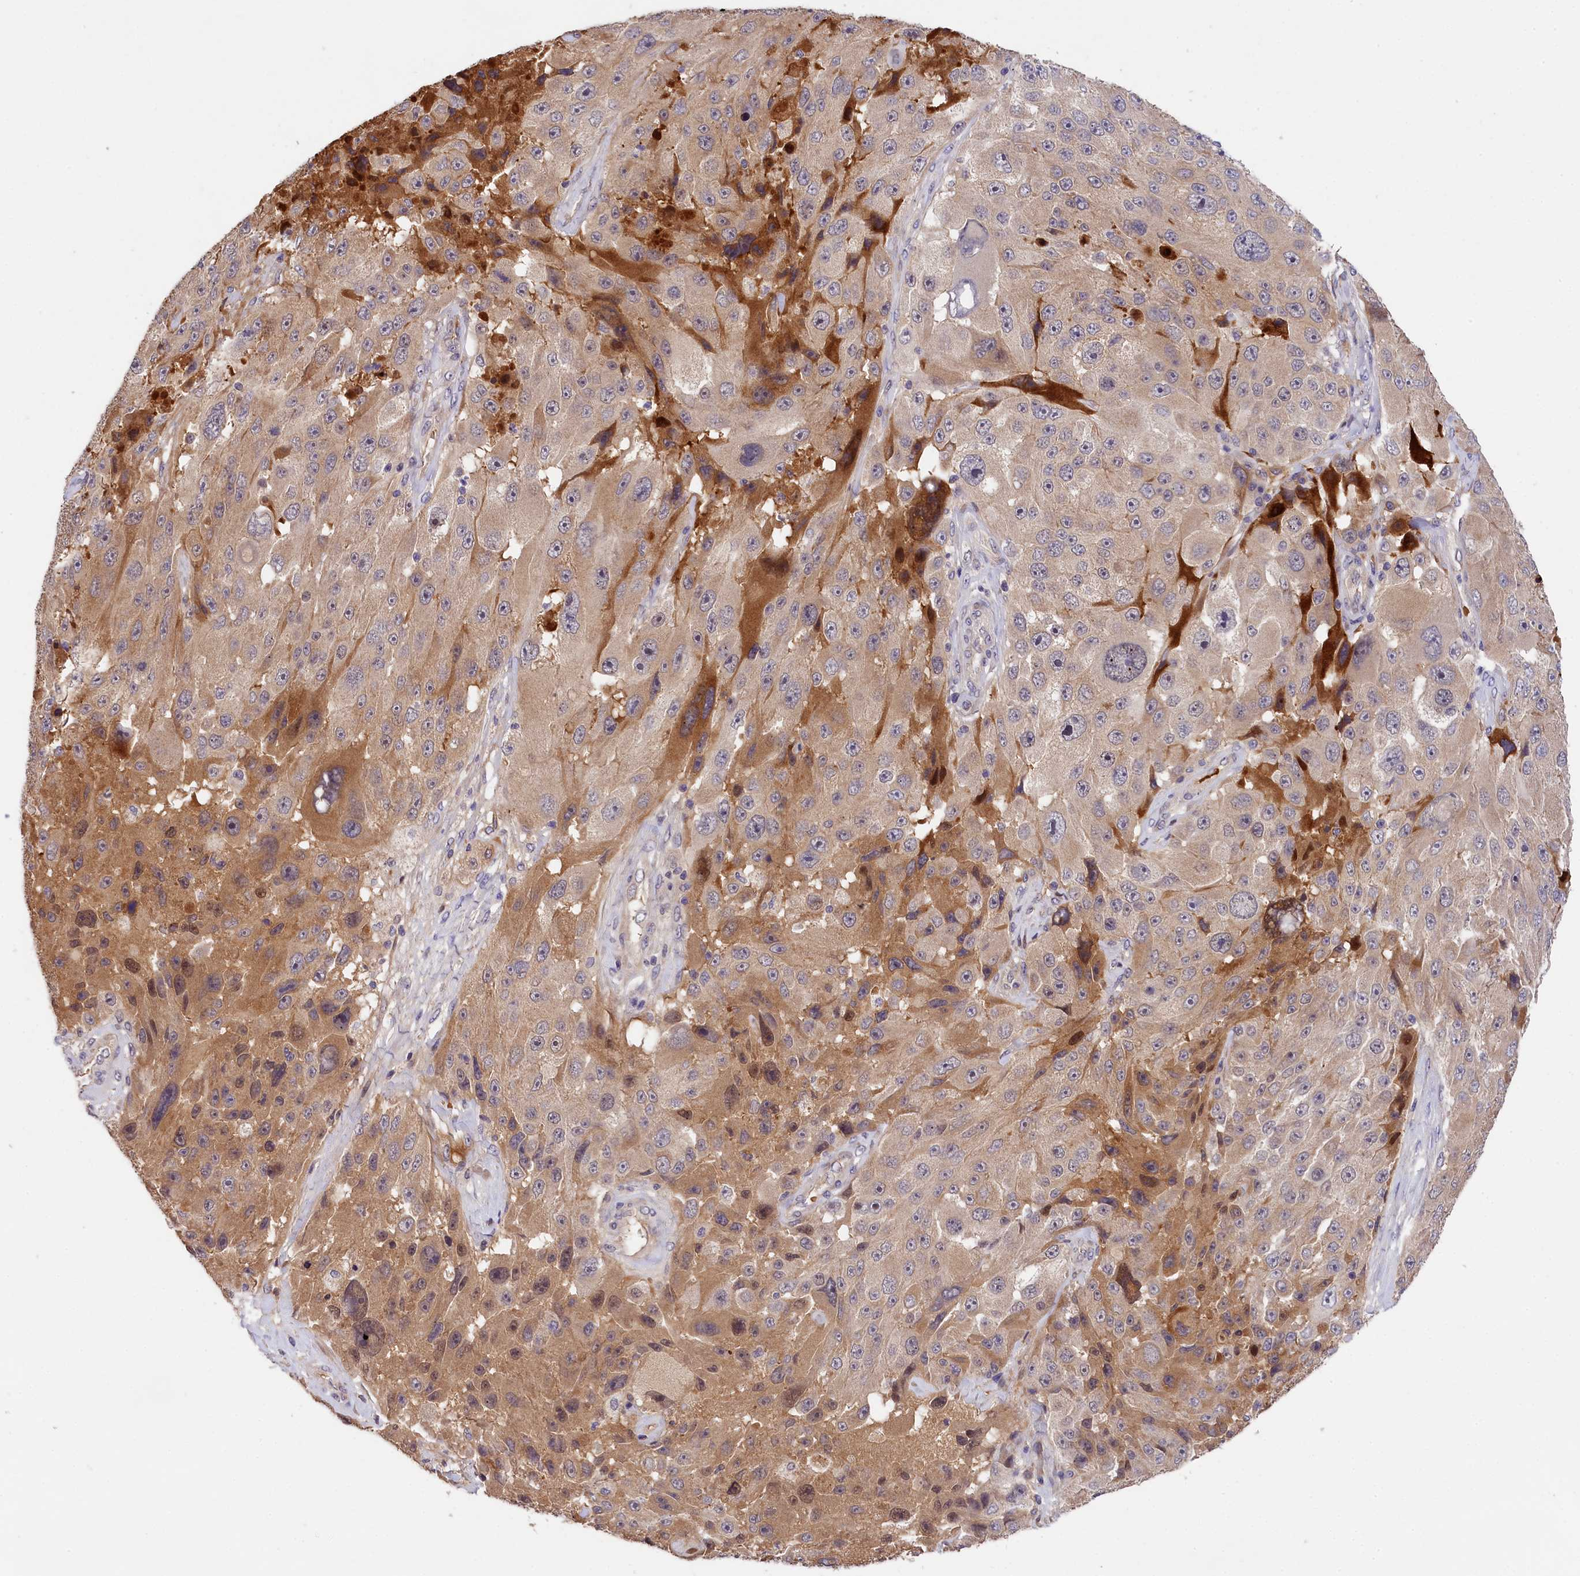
{"staining": {"intensity": "moderate", "quantity": "<25%", "location": "cytoplasmic/membranous,nuclear"}, "tissue": "melanoma", "cell_type": "Tumor cells", "image_type": "cancer", "snomed": [{"axis": "morphology", "description": "Malignant melanoma, Metastatic site"}, {"axis": "topography", "description": "Lymph node"}], "caption": "The image exhibits immunohistochemical staining of malignant melanoma (metastatic site). There is moderate cytoplasmic/membranous and nuclear positivity is appreciated in approximately <25% of tumor cells.", "gene": "PHAF1", "patient": {"sex": "male", "age": 62}}